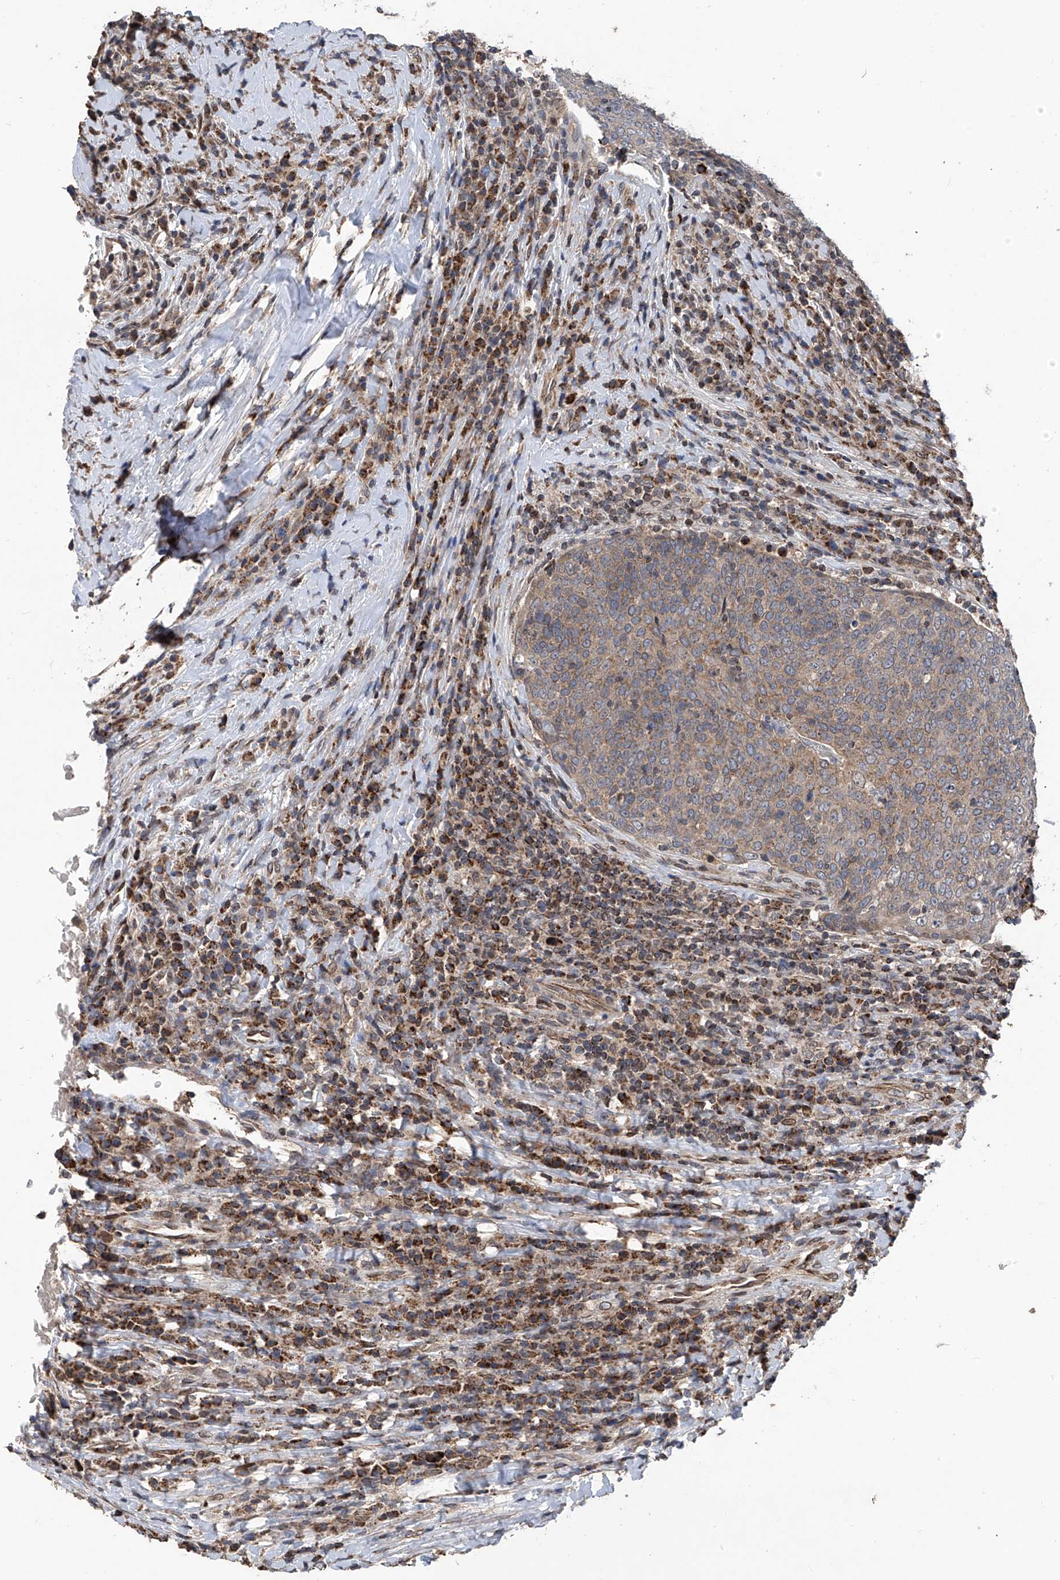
{"staining": {"intensity": "weak", "quantity": ">75%", "location": "cytoplasmic/membranous"}, "tissue": "head and neck cancer", "cell_type": "Tumor cells", "image_type": "cancer", "snomed": [{"axis": "morphology", "description": "Squamous cell carcinoma, NOS"}, {"axis": "morphology", "description": "Squamous cell carcinoma, metastatic, NOS"}, {"axis": "topography", "description": "Lymph node"}, {"axis": "topography", "description": "Head-Neck"}], "caption": "Head and neck squamous cell carcinoma tissue exhibits weak cytoplasmic/membranous positivity in approximately >75% of tumor cells", "gene": "BCKDHB", "patient": {"sex": "male", "age": 62}}